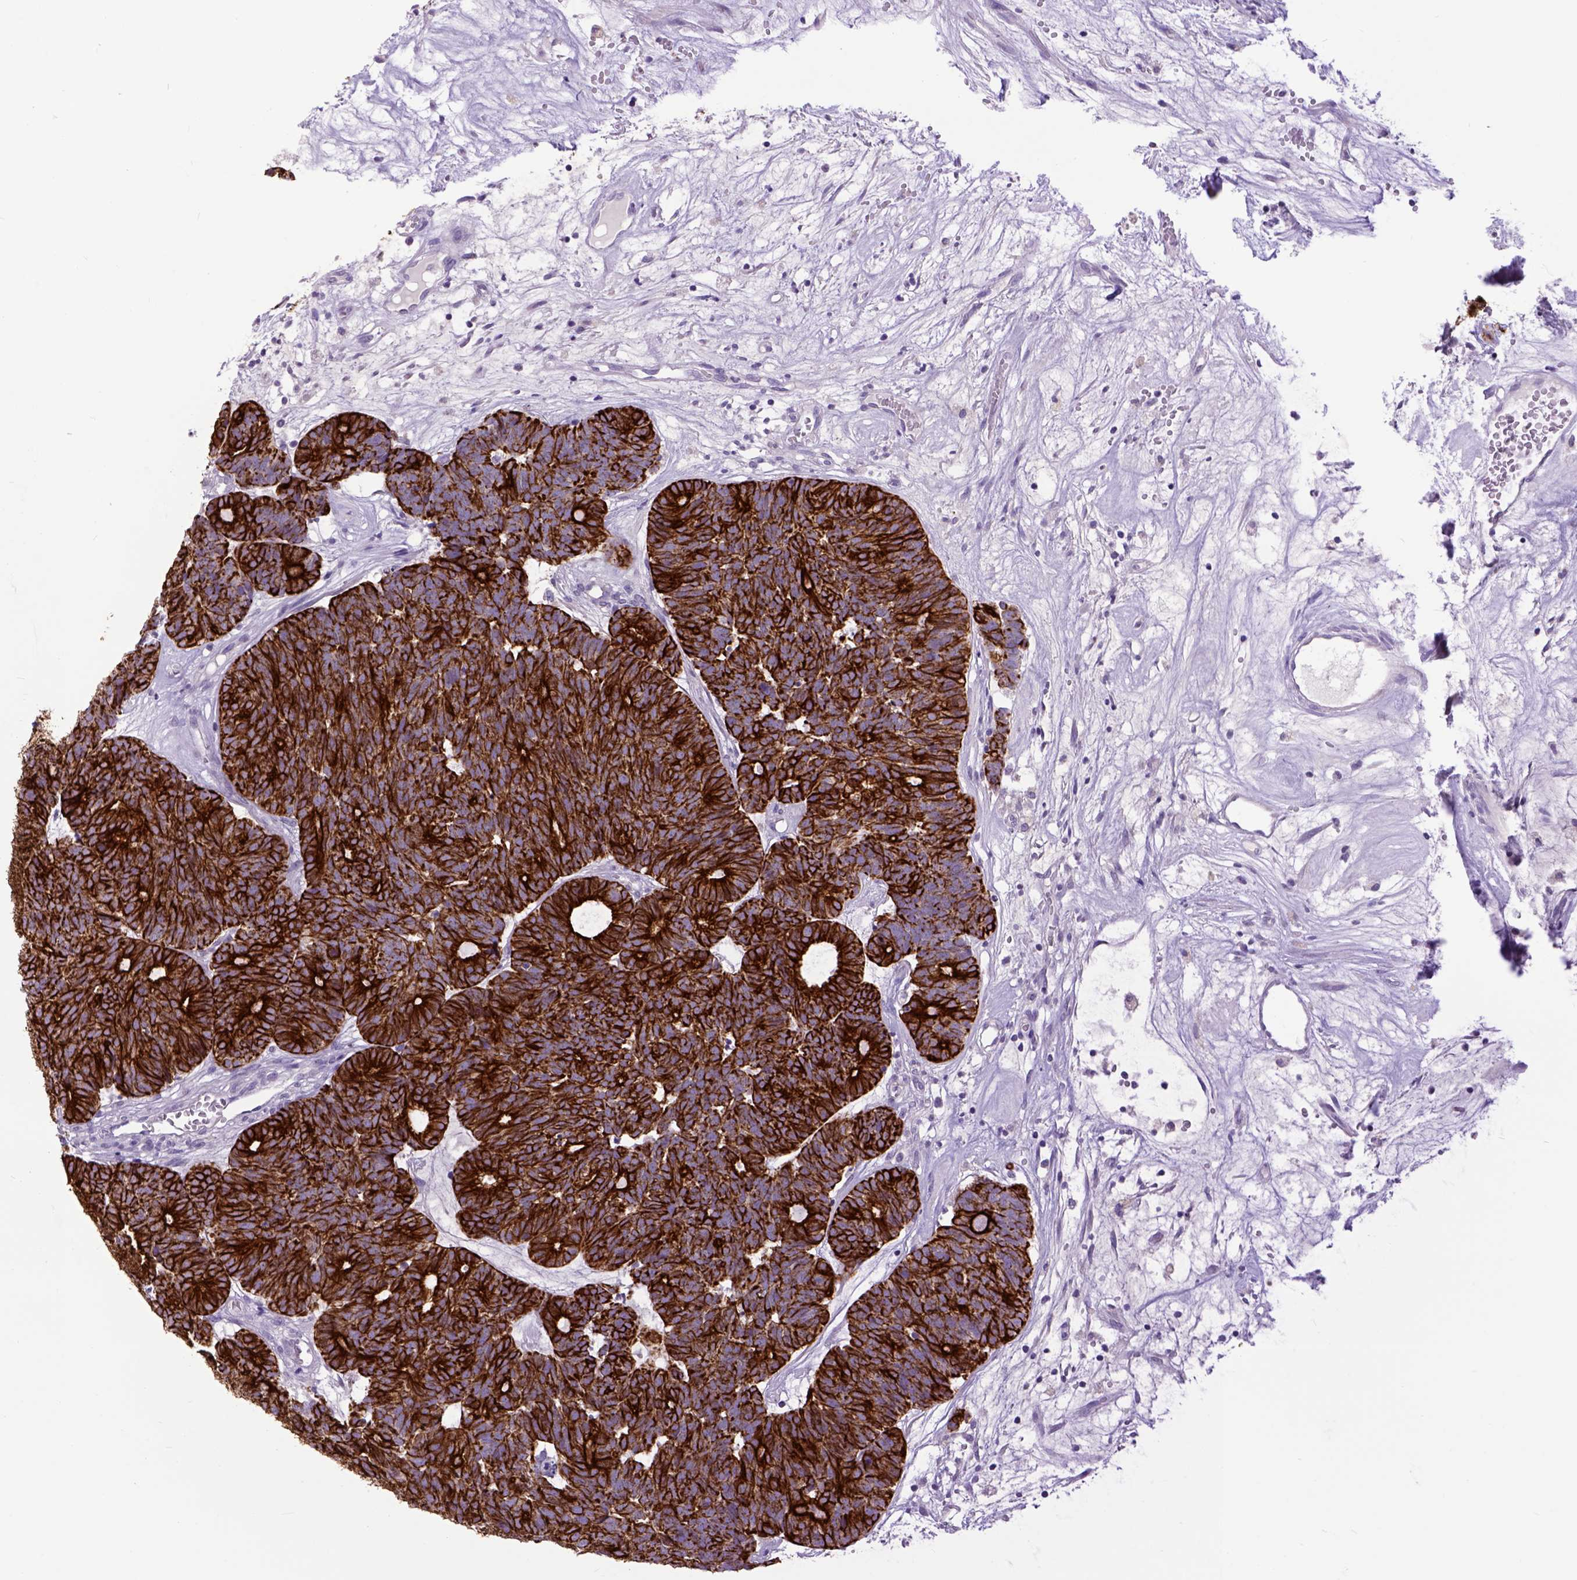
{"staining": {"intensity": "strong", "quantity": ">75%", "location": "cytoplasmic/membranous"}, "tissue": "head and neck cancer", "cell_type": "Tumor cells", "image_type": "cancer", "snomed": [{"axis": "morphology", "description": "Adenocarcinoma, NOS"}, {"axis": "topography", "description": "Head-Neck"}], "caption": "Protein expression analysis of head and neck cancer demonstrates strong cytoplasmic/membranous expression in approximately >75% of tumor cells. Nuclei are stained in blue.", "gene": "RAB25", "patient": {"sex": "female", "age": 81}}